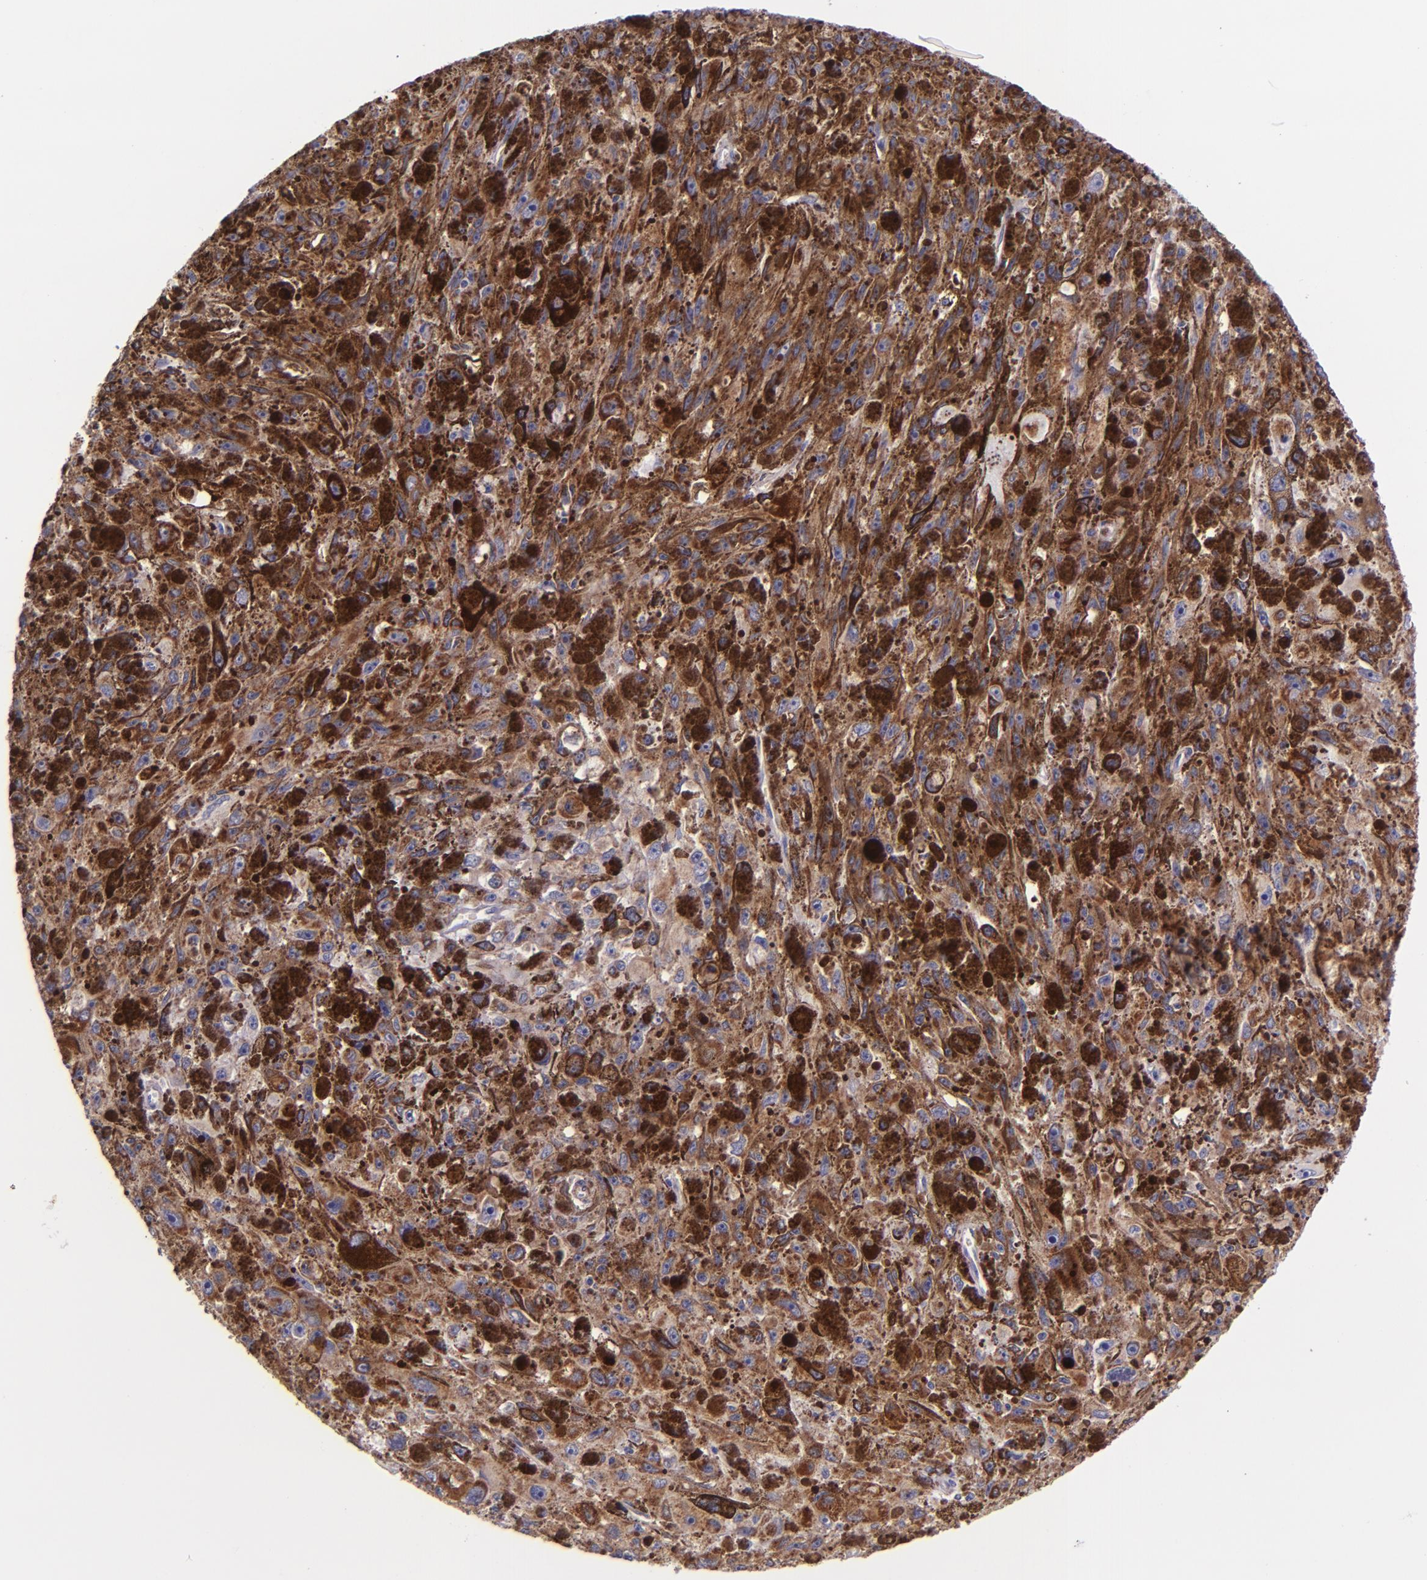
{"staining": {"intensity": "moderate", "quantity": ">75%", "location": "cytoplasmic/membranous"}, "tissue": "melanoma", "cell_type": "Tumor cells", "image_type": "cancer", "snomed": [{"axis": "morphology", "description": "Malignant melanoma, NOS"}, {"axis": "topography", "description": "Skin"}], "caption": "This photomicrograph exhibits malignant melanoma stained with immunohistochemistry to label a protein in brown. The cytoplasmic/membranous of tumor cells show moderate positivity for the protein. Nuclei are counter-stained blue.", "gene": "IDH3G", "patient": {"sex": "female", "age": 104}}